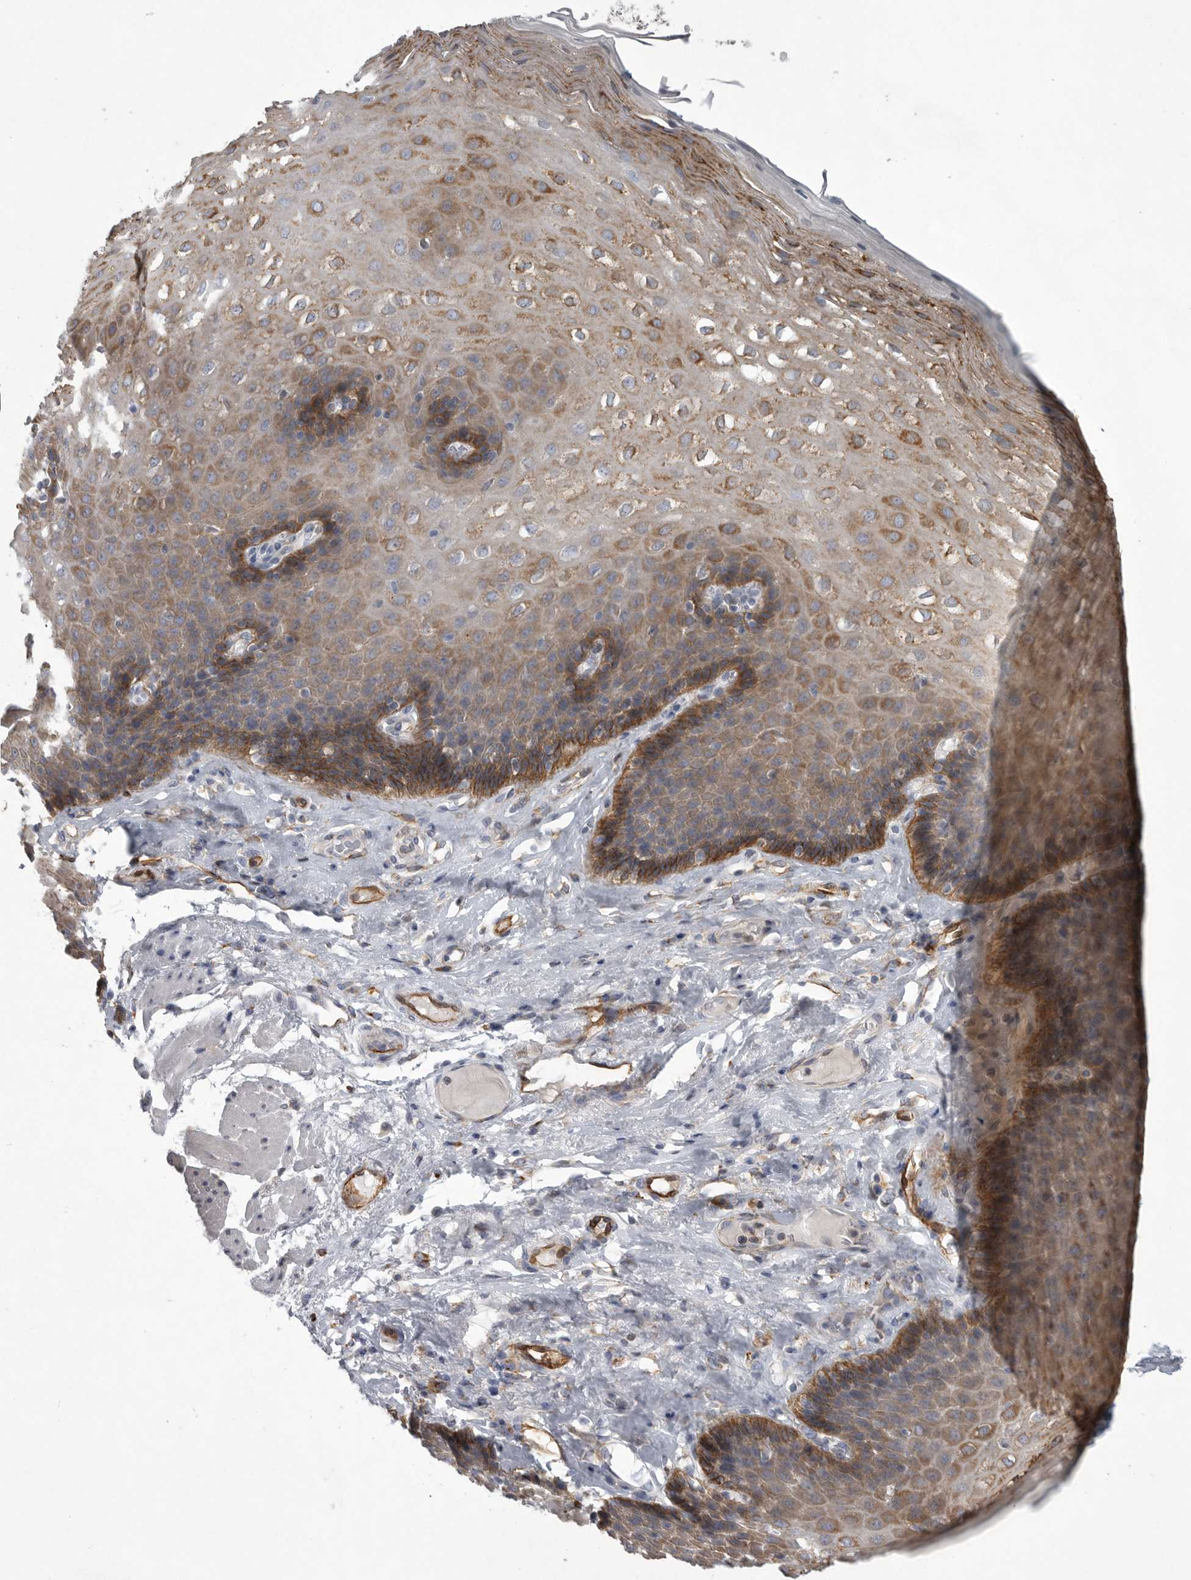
{"staining": {"intensity": "moderate", "quantity": "<25%", "location": "cytoplasmic/membranous"}, "tissue": "esophagus", "cell_type": "Squamous epithelial cells", "image_type": "normal", "snomed": [{"axis": "morphology", "description": "Normal tissue, NOS"}, {"axis": "topography", "description": "Esophagus"}], "caption": "Esophagus stained for a protein exhibits moderate cytoplasmic/membranous positivity in squamous epithelial cells.", "gene": "MINPP1", "patient": {"sex": "female", "age": 66}}